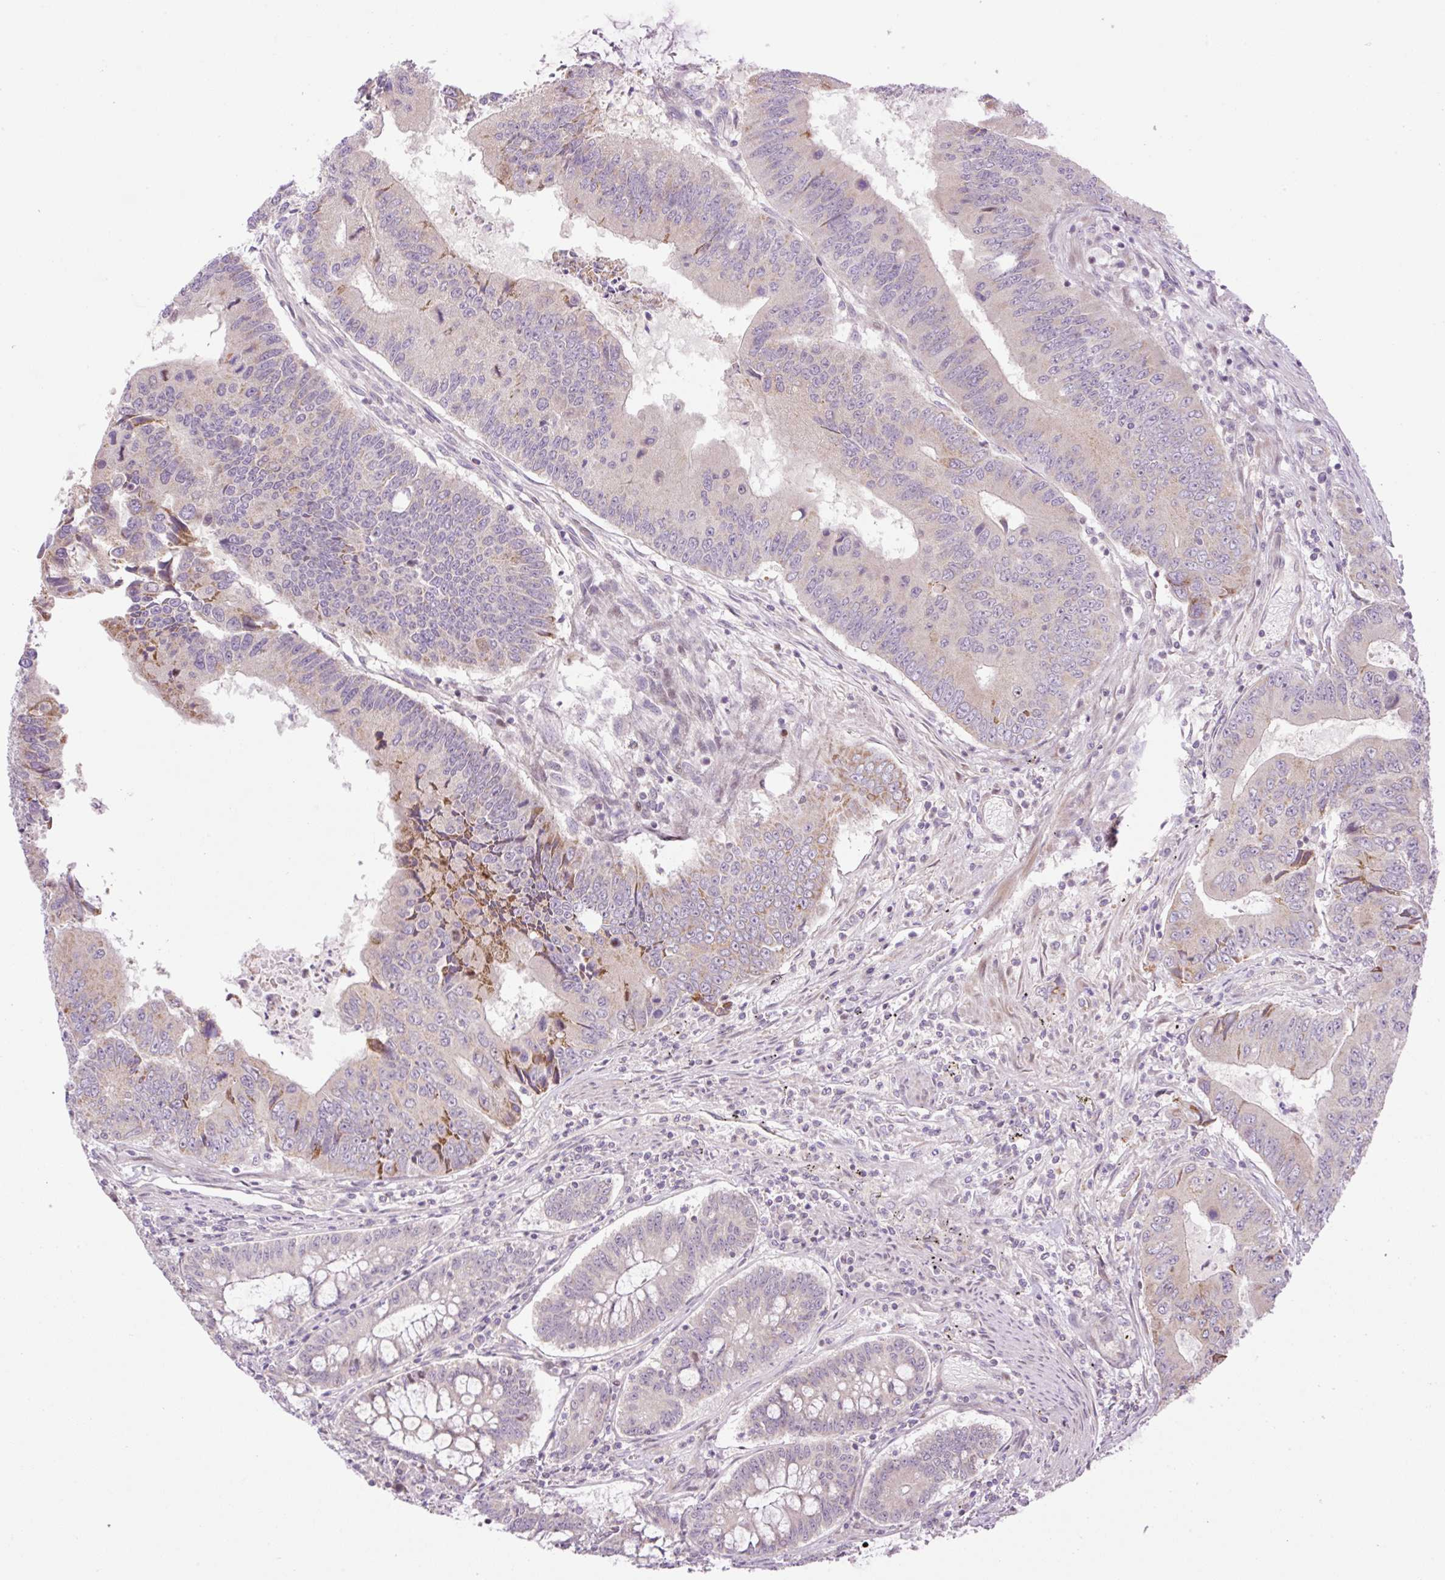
{"staining": {"intensity": "weak", "quantity": "<25%", "location": "cytoplasmic/membranous"}, "tissue": "colorectal cancer", "cell_type": "Tumor cells", "image_type": "cancer", "snomed": [{"axis": "morphology", "description": "Adenocarcinoma, NOS"}, {"axis": "topography", "description": "Colon"}], "caption": "Tumor cells show no significant positivity in adenocarcinoma (colorectal). The staining is performed using DAB brown chromogen with nuclei counter-stained in using hematoxylin.", "gene": "ZNF394", "patient": {"sex": "male", "age": 53}}